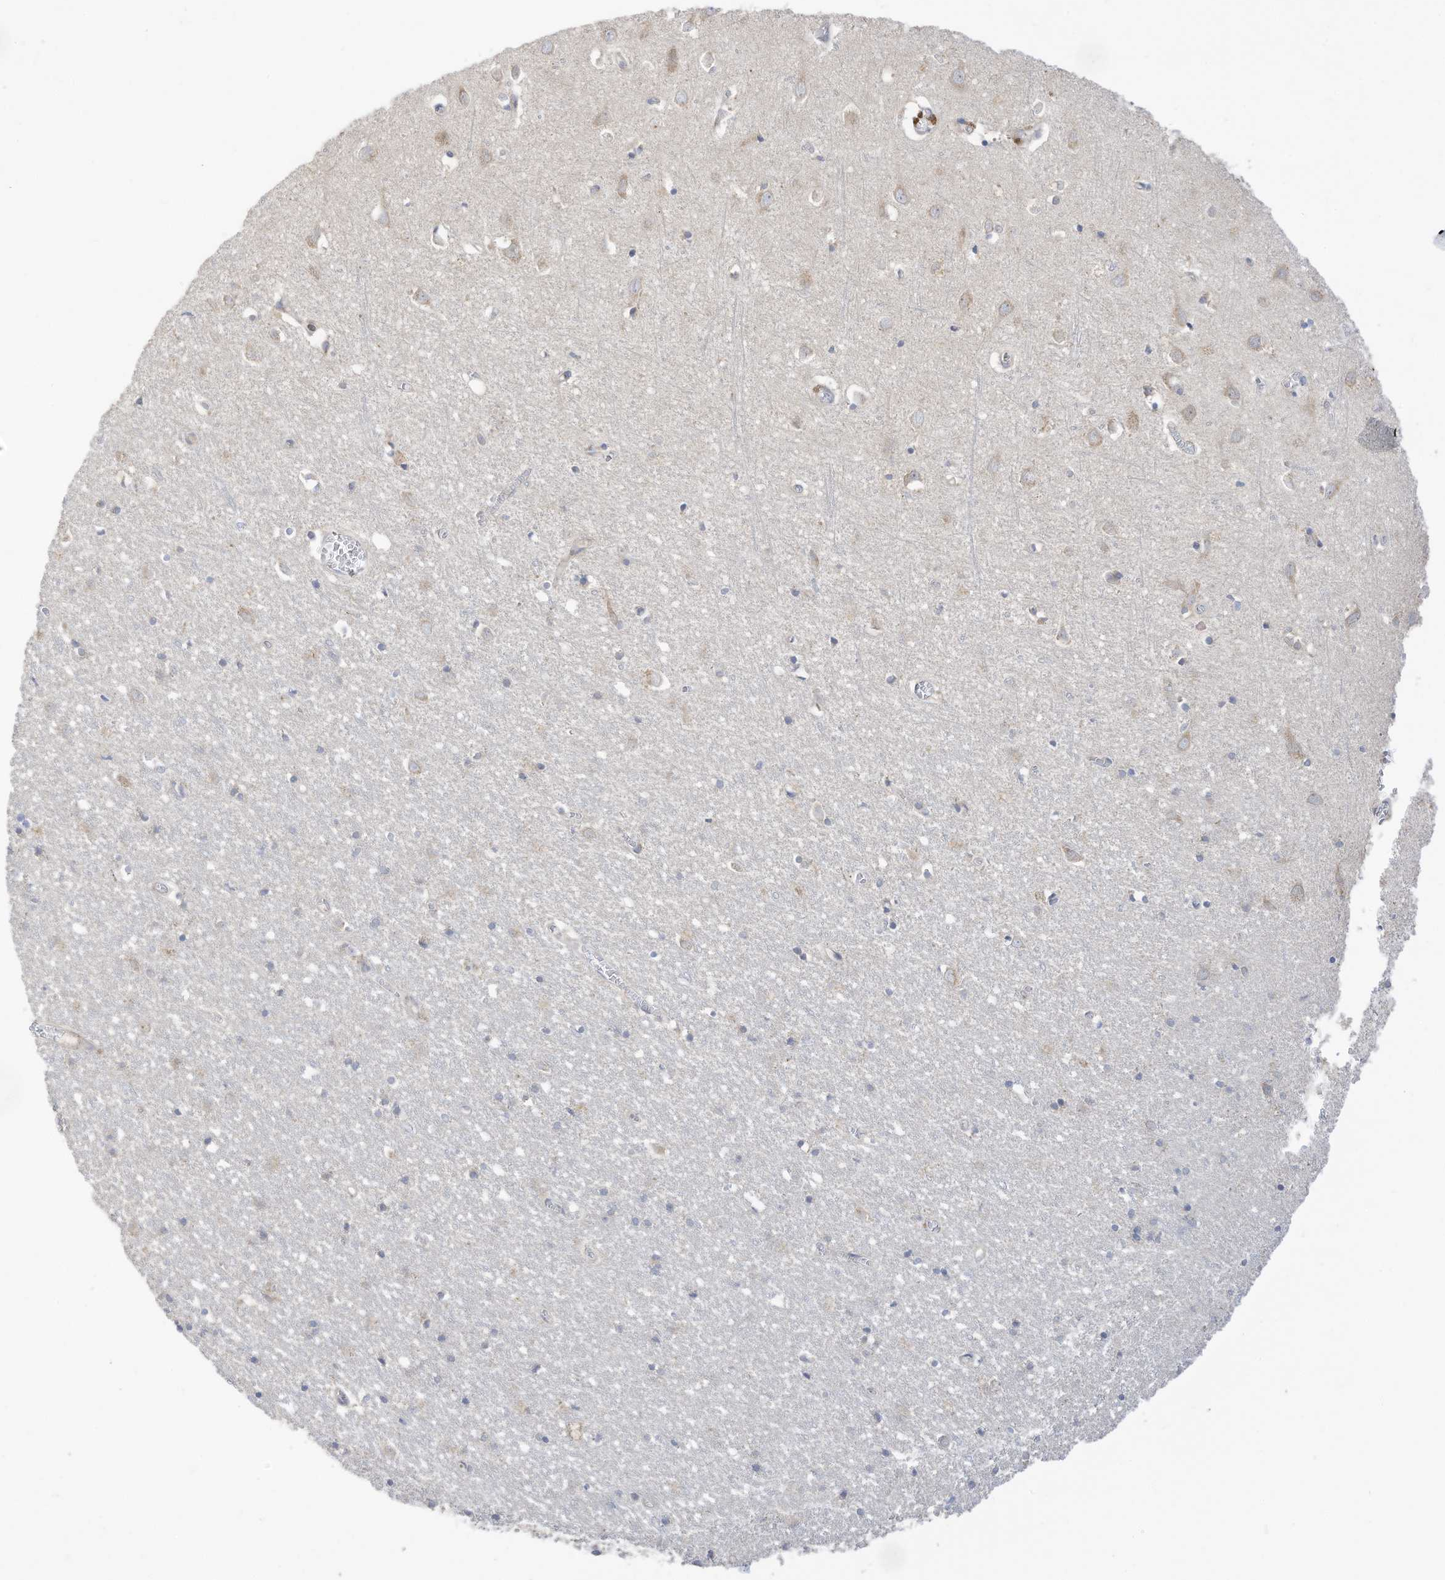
{"staining": {"intensity": "weak", "quantity": "25%-75%", "location": "cytoplasmic/membranous"}, "tissue": "cerebral cortex", "cell_type": "Endothelial cells", "image_type": "normal", "snomed": [{"axis": "morphology", "description": "Normal tissue, NOS"}, {"axis": "topography", "description": "Cerebral cortex"}], "caption": "The immunohistochemical stain highlights weak cytoplasmic/membranous positivity in endothelial cells of benign cerebral cortex. The protein of interest is shown in brown color, while the nuclei are stained blue.", "gene": "LRRN2", "patient": {"sex": "female", "age": 64}}